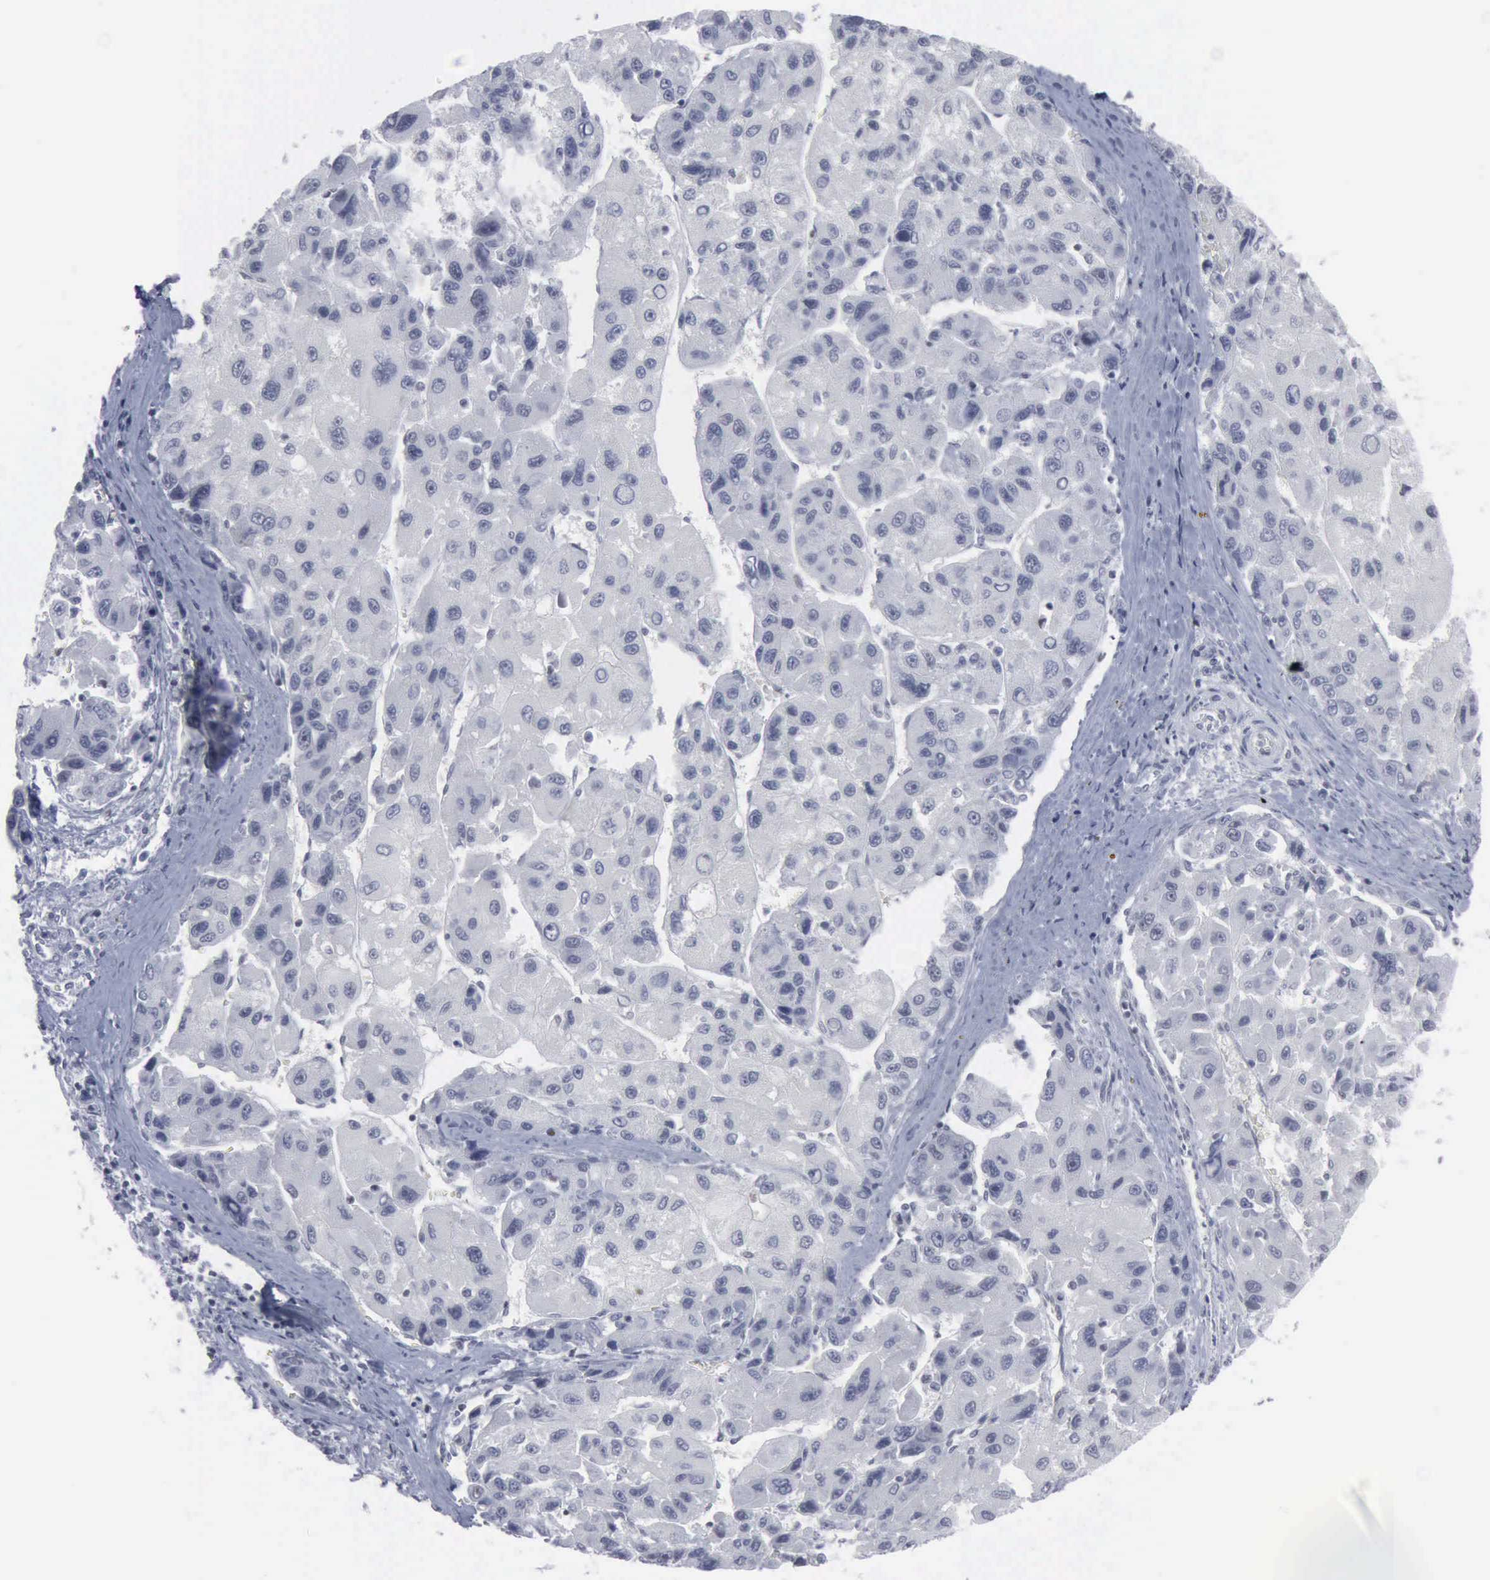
{"staining": {"intensity": "negative", "quantity": "none", "location": "none"}, "tissue": "liver cancer", "cell_type": "Tumor cells", "image_type": "cancer", "snomed": [{"axis": "morphology", "description": "Carcinoma, Hepatocellular, NOS"}, {"axis": "topography", "description": "Liver"}], "caption": "The image shows no staining of tumor cells in liver hepatocellular carcinoma.", "gene": "XPA", "patient": {"sex": "male", "age": 64}}